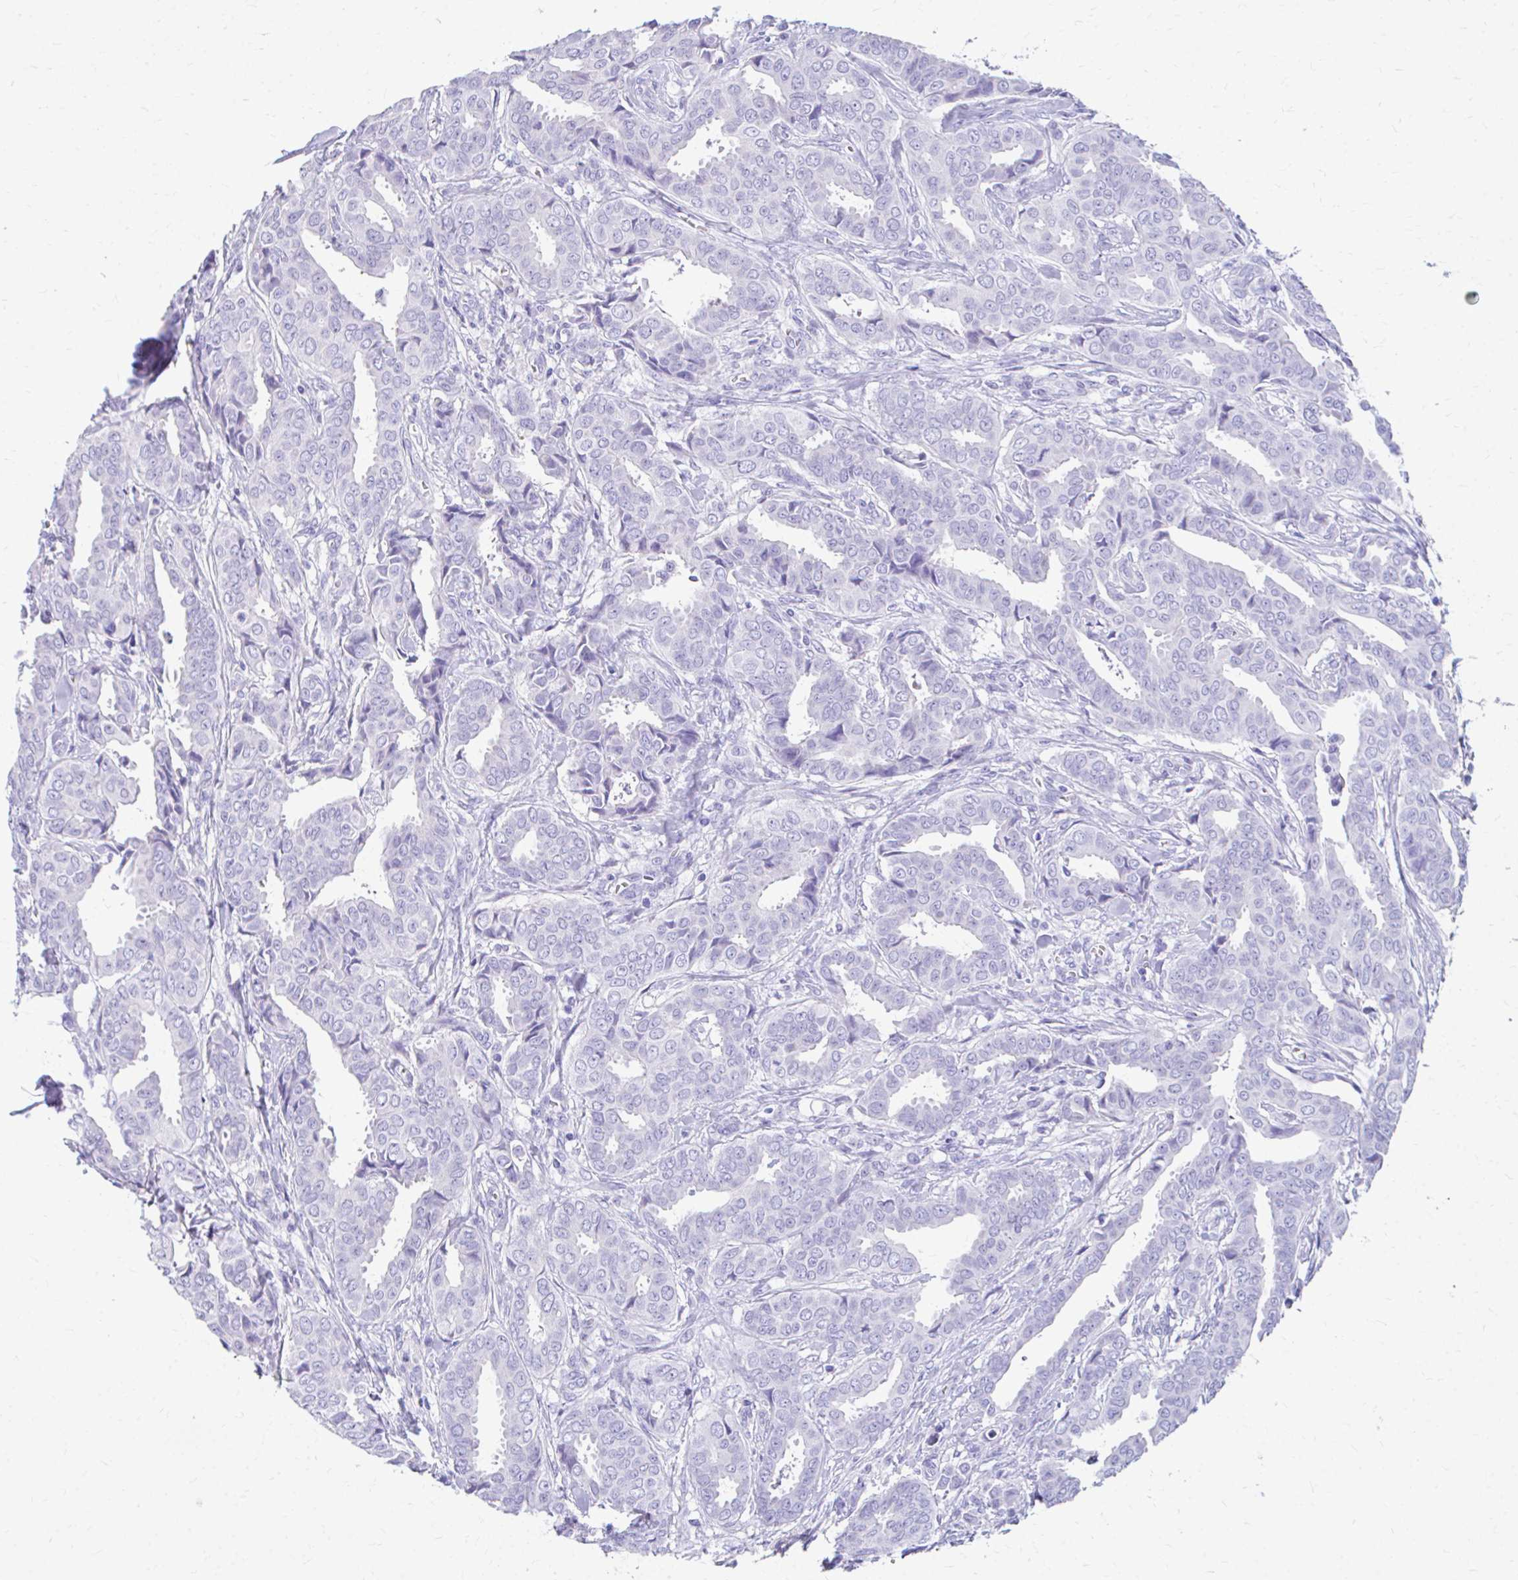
{"staining": {"intensity": "negative", "quantity": "none", "location": "none"}, "tissue": "breast cancer", "cell_type": "Tumor cells", "image_type": "cancer", "snomed": [{"axis": "morphology", "description": "Duct carcinoma"}, {"axis": "topography", "description": "Breast"}], "caption": "A high-resolution image shows immunohistochemistry staining of invasive ductal carcinoma (breast), which reveals no significant expression in tumor cells. (Brightfield microscopy of DAB (3,3'-diaminobenzidine) immunohistochemistry (IHC) at high magnification).", "gene": "KRIT1", "patient": {"sex": "female", "age": 45}}